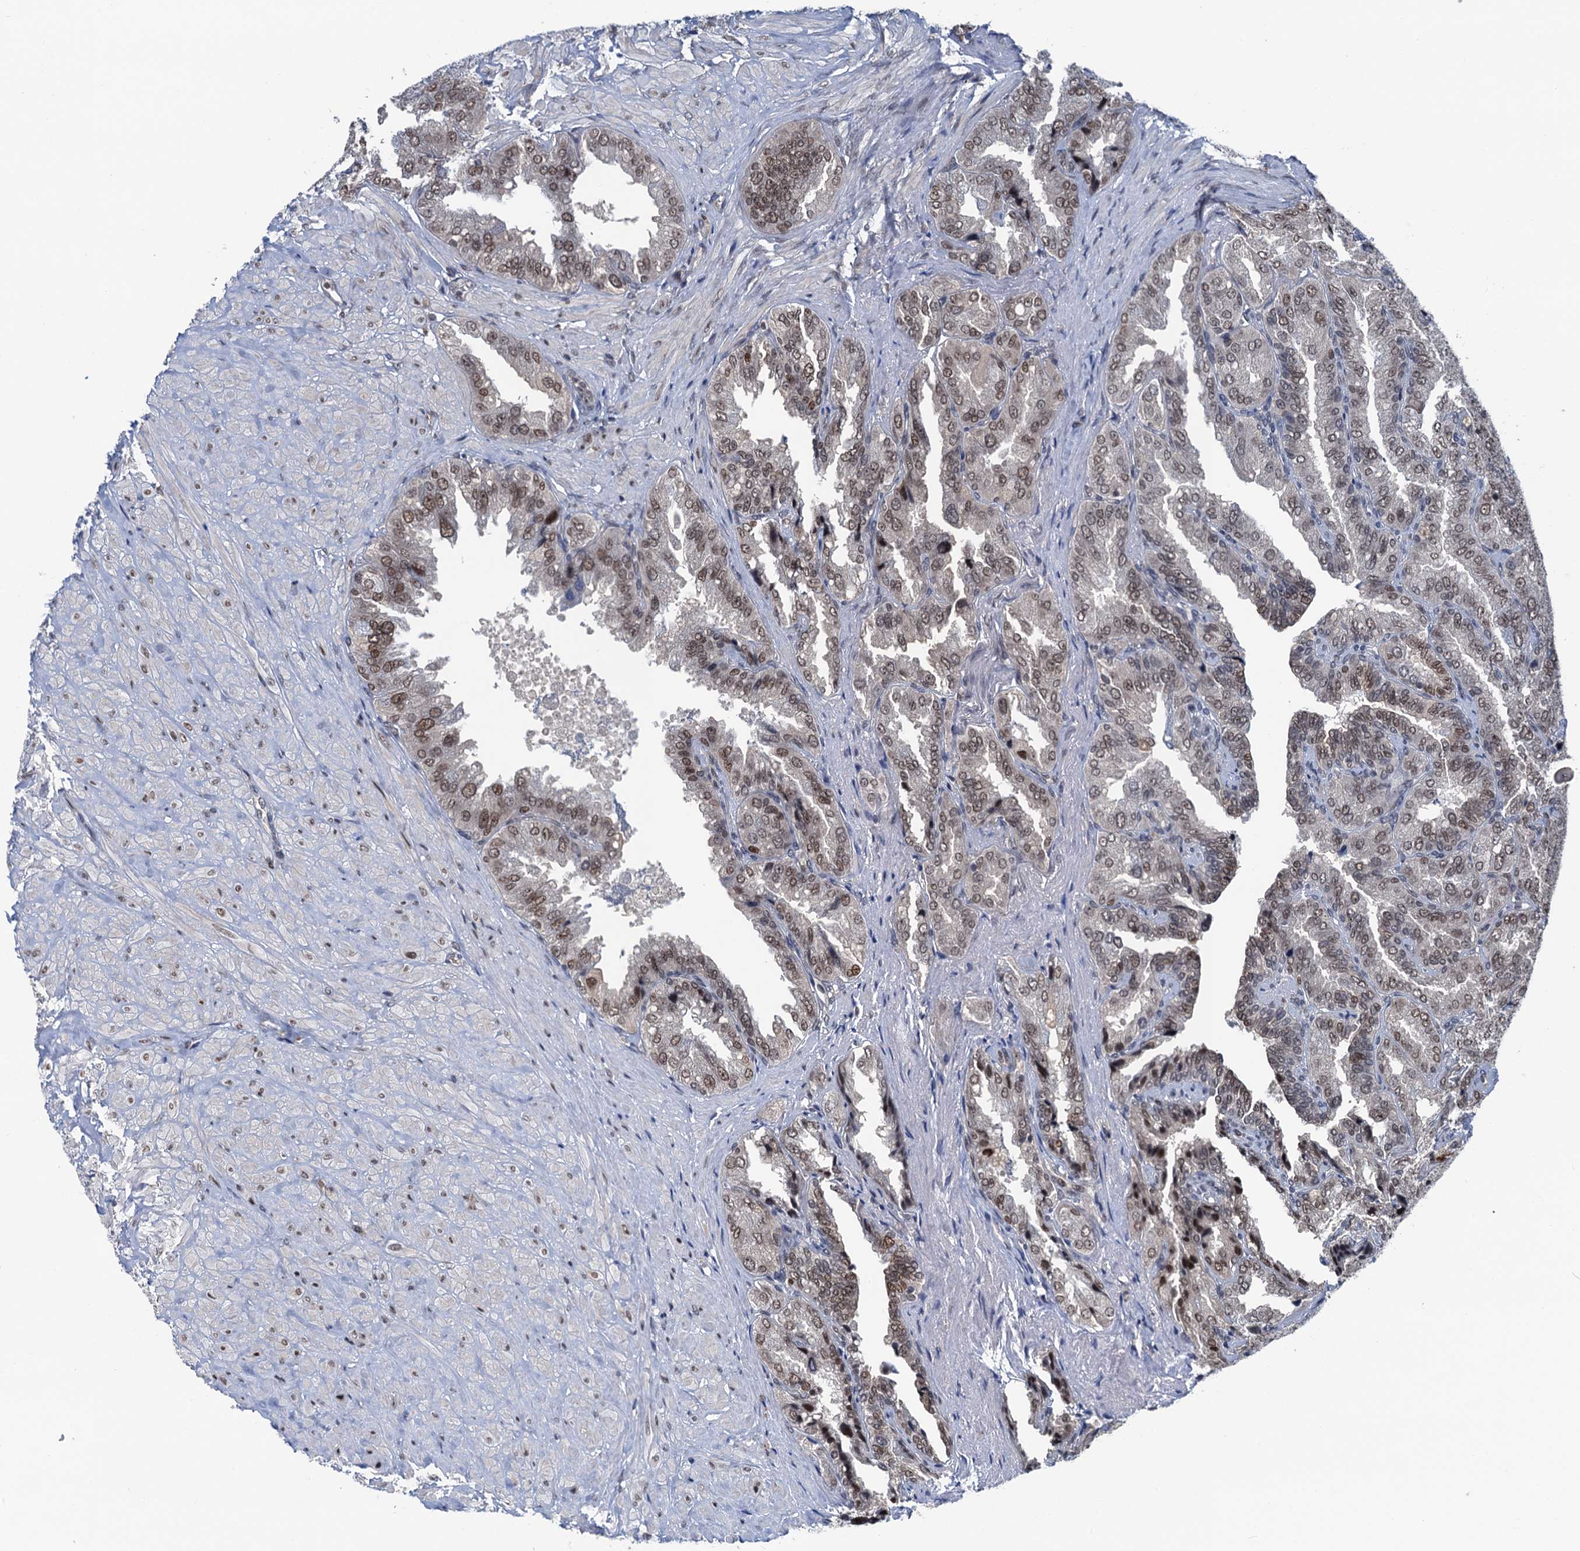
{"staining": {"intensity": "strong", "quantity": "25%-75%", "location": "nuclear"}, "tissue": "seminal vesicle", "cell_type": "Glandular cells", "image_type": "normal", "snomed": [{"axis": "morphology", "description": "Normal tissue, NOS"}, {"axis": "topography", "description": "Seminal veicle"}, {"axis": "topography", "description": "Peripheral nerve tissue"}], "caption": "Immunohistochemical staining of benign seminal vesicle demonstrates high levels of strong nuclear positivity in approximately 25%-75% of glandular cells. Nuclei are stained in blue.", "gene": "RASSF4", "patient": {"sex": "male", "age": 63}}